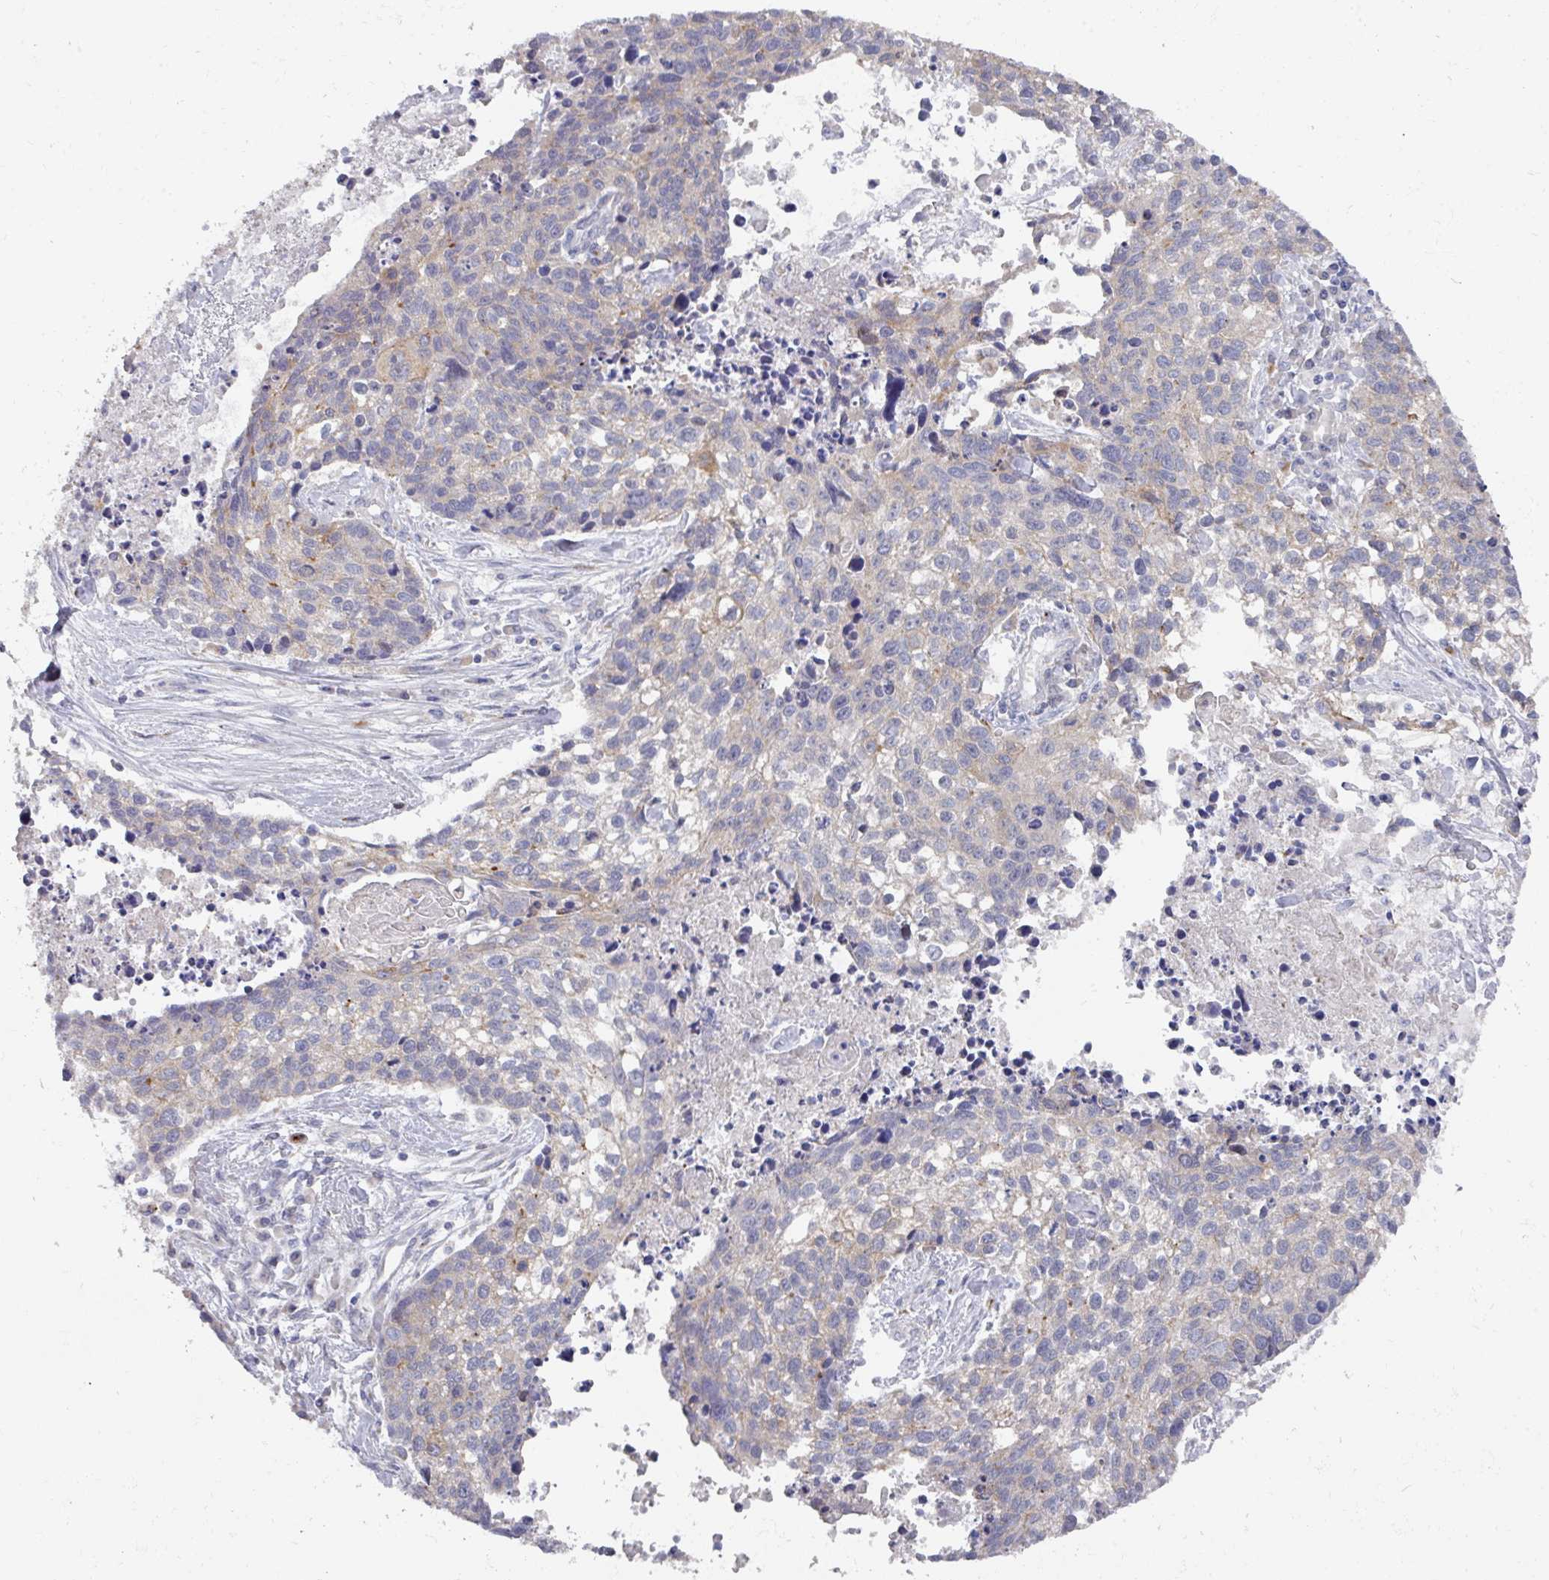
{"staining": {"intensity": "negative", "quantity": "none", "location": "none"}, "tissue": "lung cancer", "cell_type": "Tumor cells", "image_type": "cancer", "snomed": [{"axis": "morphology", "description": "Squamous cell carcinoma, NOS"}, {"axis": "topography", "description": "Lung"}], "caption": "This micrograph is of squamous cell carcinoma (lung) stained with immunohistochemistry (IHC) to label a protein in brown with the nuclei are counter-stained blue. There is no expression in tumor cells.", "gene": "NT5C1A", "patient": {"sex": "male", "age": 74}}